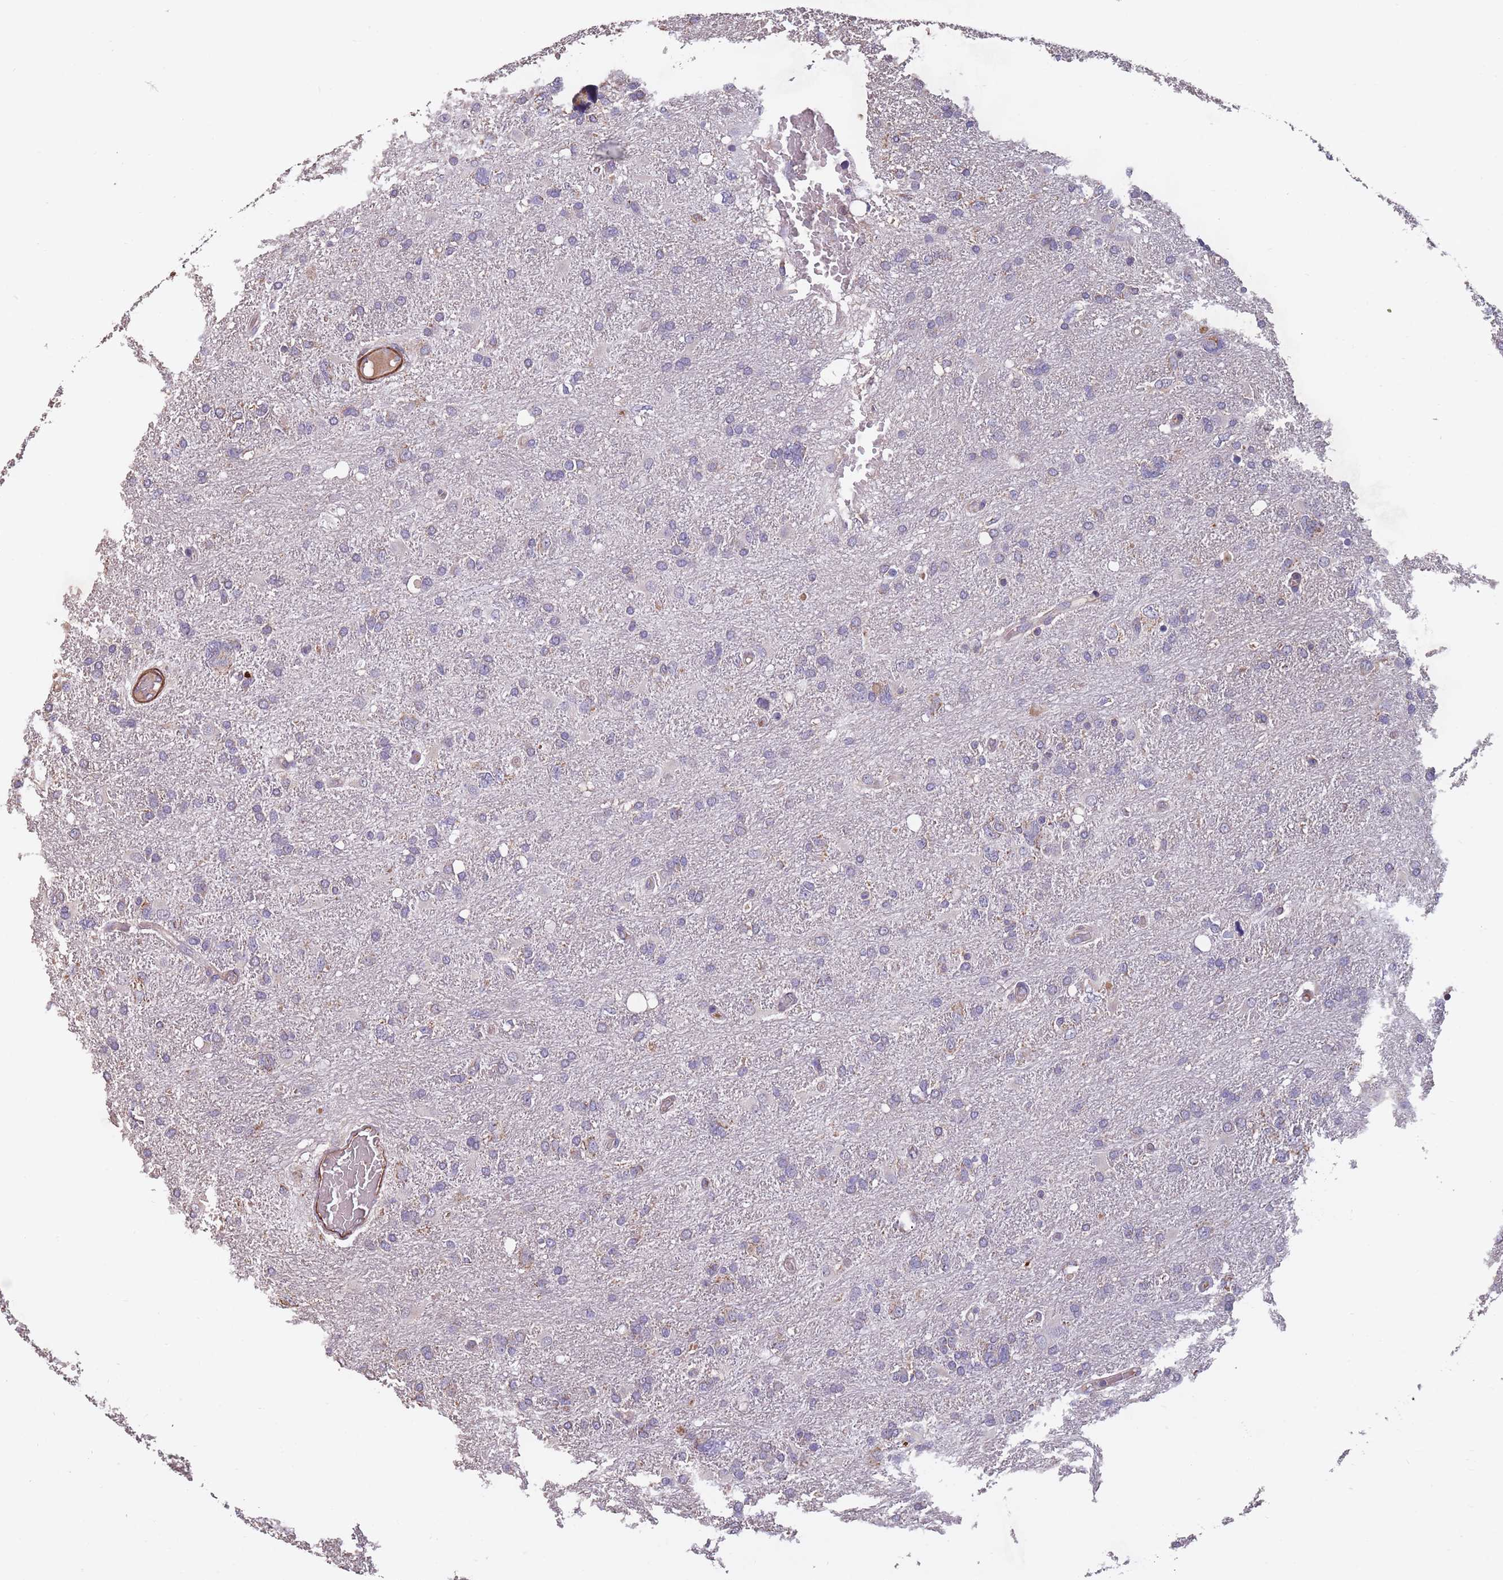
{"staining": {"intensity": "weak", "quantity": "<25%", "location": "cytoplasmic/membranous"}, "tissue": "glioma", "cell_type": "Tumor cells", "image_type": "cancer", "snomed": [{"axis": "morphology", "description": "Glioma, malignant, High grade"}, {"axis": "topography", "description": "Brain"}], "caption": "A high-resolution histopathology image shows immunohistochemistry (IHC) staining of glioma, which exhibits no significant positivity in tumor cells.", "gene": "TOMM40L", "patient": {"sex": "male", "age": 61}}